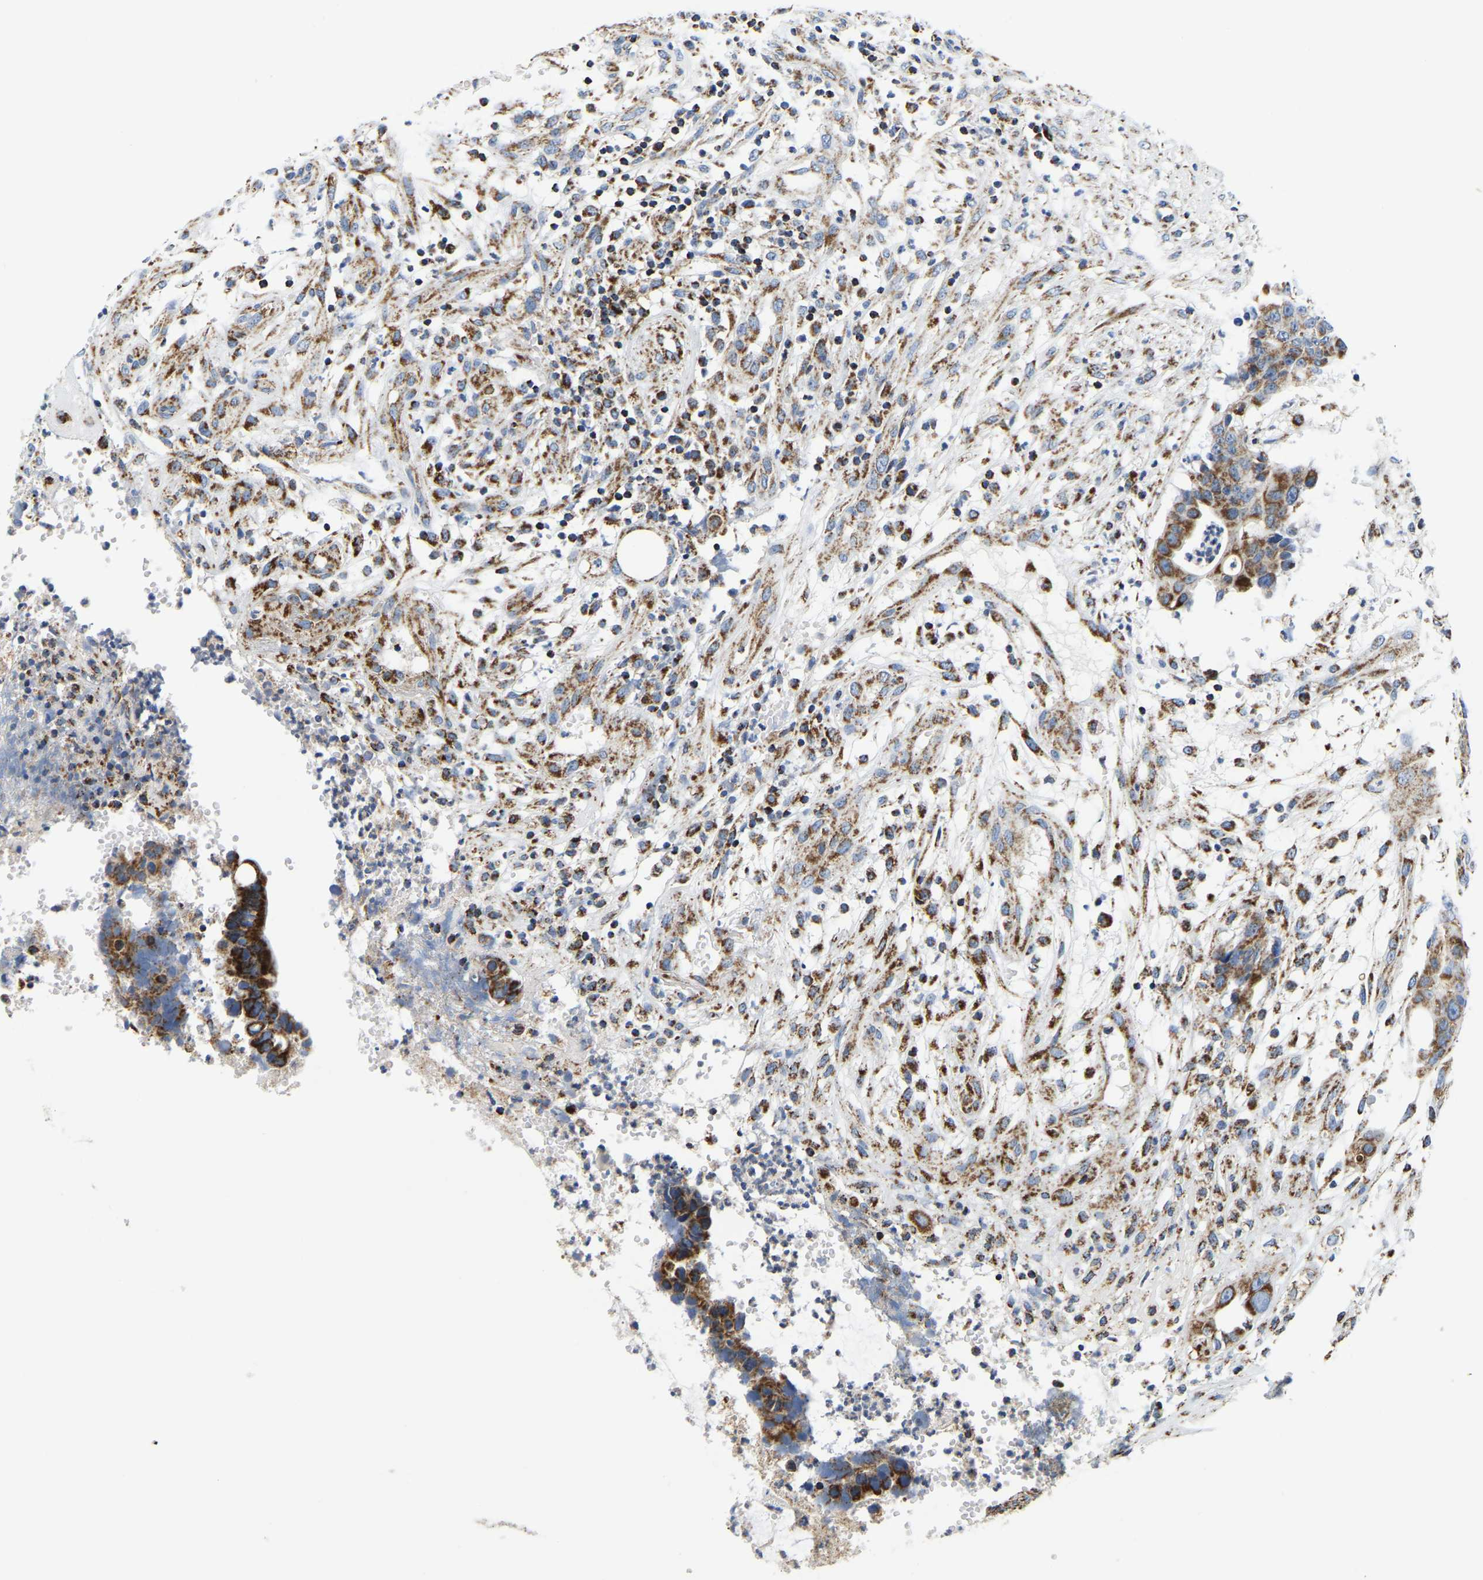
{"staining": {"intensity": "moderate", "quantity": ">75%", "location": "cytoplasmic/membranous"}, "tissue": "colorectal cancer", "cell_type": "Tumor cells", "image_type": "cancer", "snomed": [{"axis": "morphology", "description": "Adenocarcinoma, NOS"}, {"axis": "topography", "description": "Colon"}], "caption": "A brown stain highlights moderate cytoplasmic/membranous positivity of a protein in colorectal cancer (adenocarcinoma) tumor cells.", "gene": "SFXN1", "patient": {"sex": "female", "age": 57}}